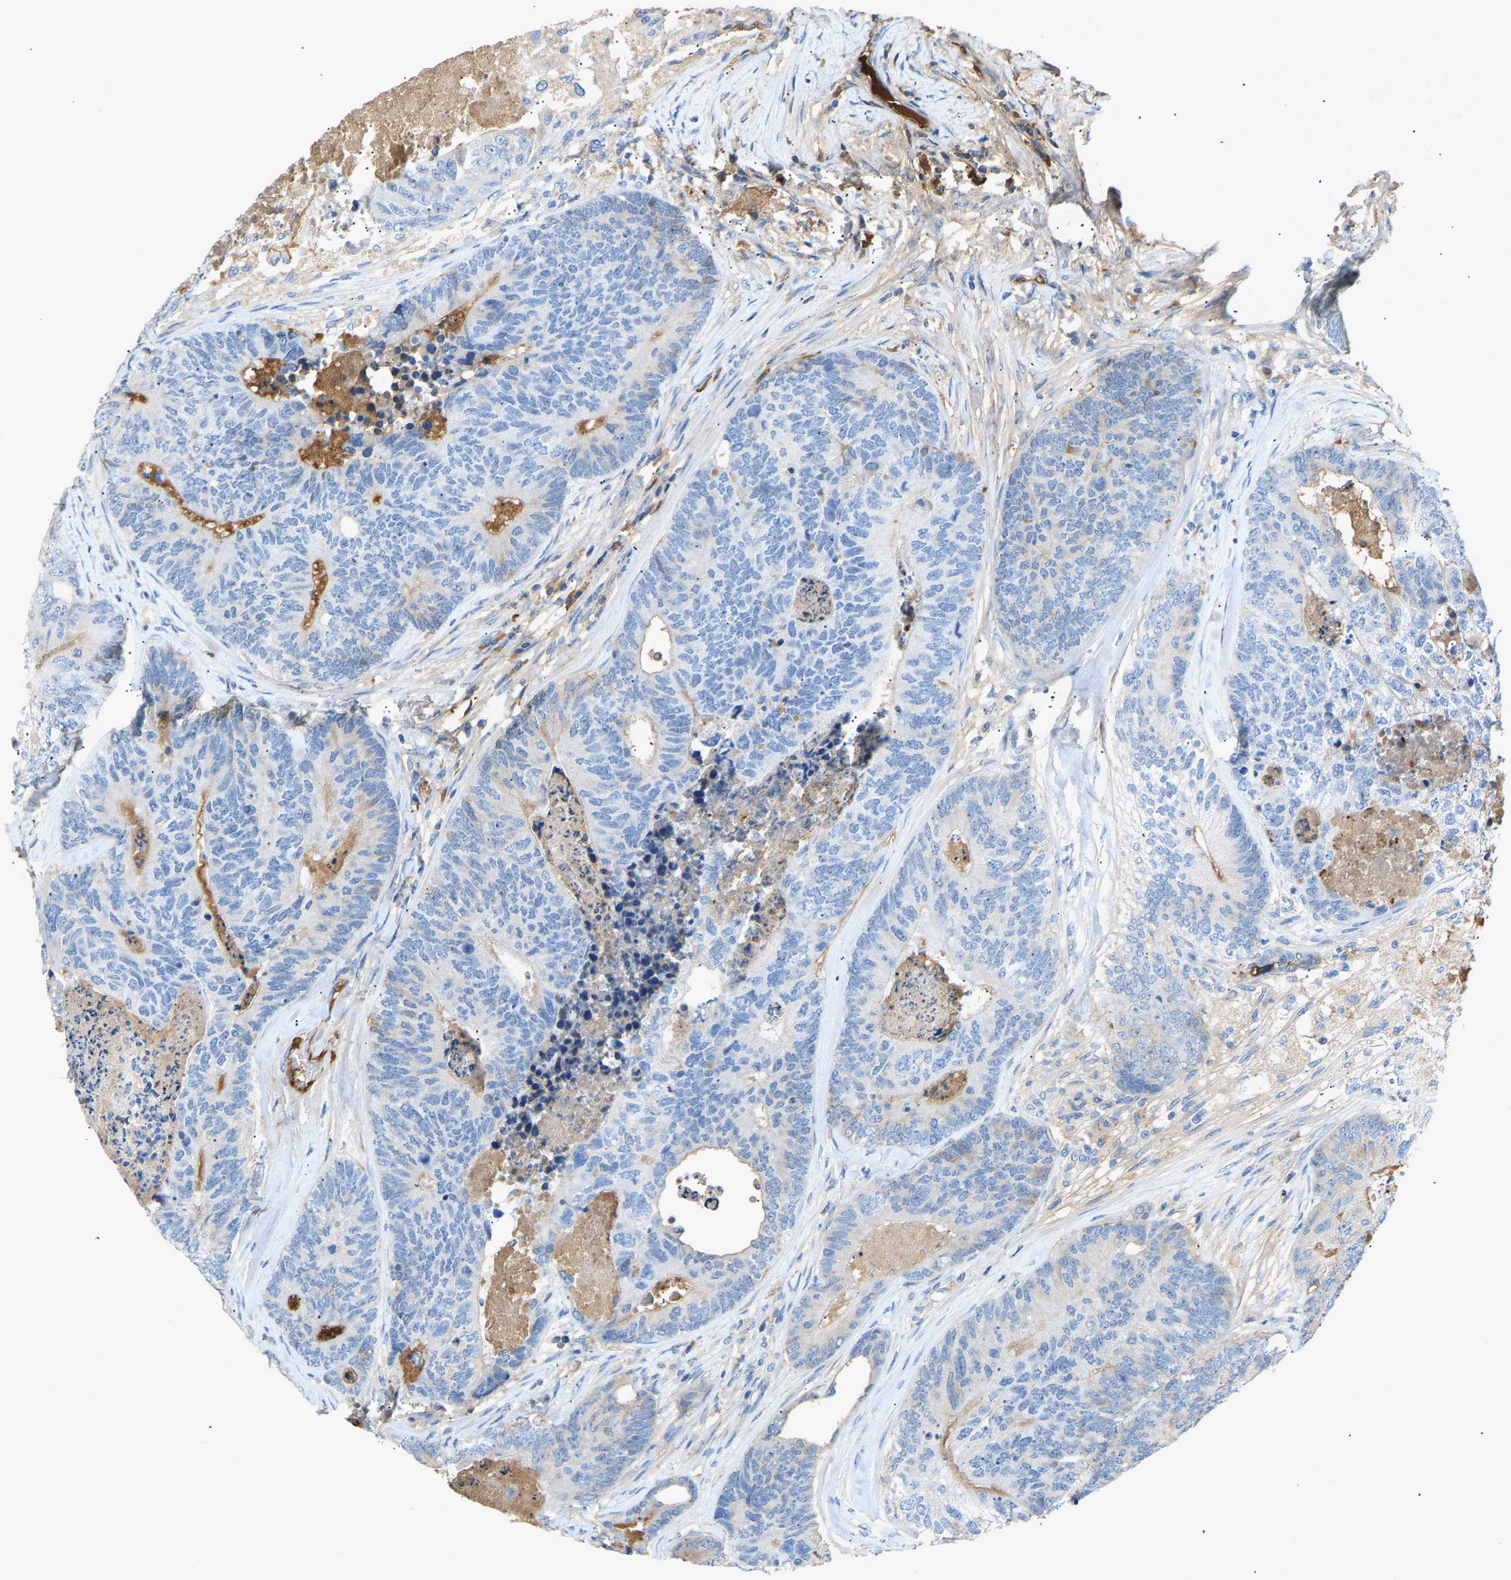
{"staining": {"intensity": "moderate", "quantity": "<25%", "location": "cytoplasmic/membranous"}, "tissue": "colorectal cancer", "cell_type": "Tumor cells", "image_type": "cancer", "snomed": [{"axis": "morphology", "description": "Adenocarcinoma, NOS"}, {"axis": "topography", "description": "Colon"}], "caption": "An image of adenocarcinoma (colorectal) stained for a protein reveals moderate cytoplasmic/membranous brown staining in tumor cells.", "gene": "STC1", "patient": {"sex": "female", "age": 67}}